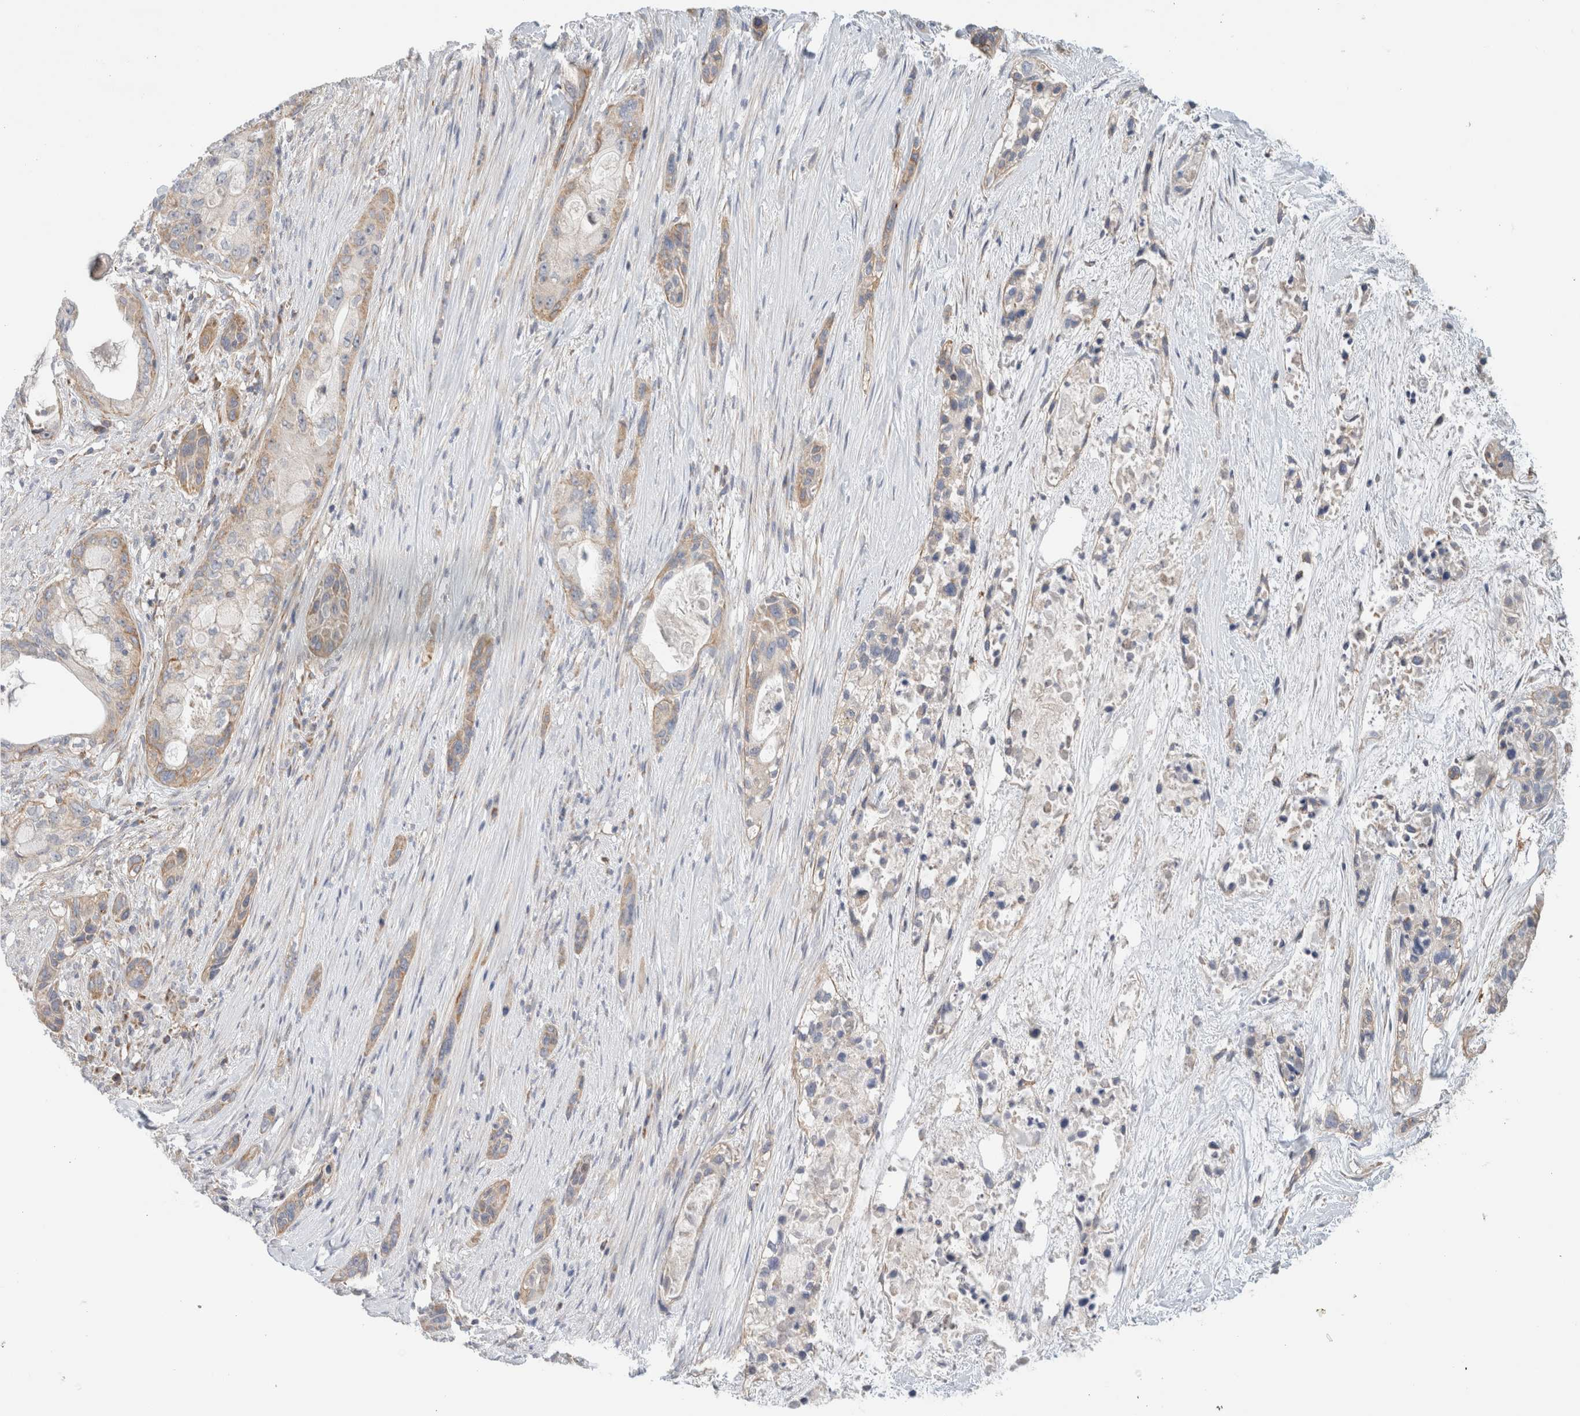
{"staining": {"intensity": "weak", "quantity": "25%-75%", "location": "cytoplasmic/membranous"}, "tissue": "pancreatic cancer", "cell_type": "Tumor cells", "image_type": "cancer", "snomed": [{"axis": "morphology", "description": "Adenocarcinoma, NOS"}, {"axis": "topography", "description": "Pancreas"}], "caption": "Pancreatic cancer tissue displays weak cytoplasmic/membranous positivity in about 25%-75% of tumor cells (DAB IHC with brightfield microscopy, high magnification).", "gene": "MRM3", "patient": {"sex": "male", "age": 53}}